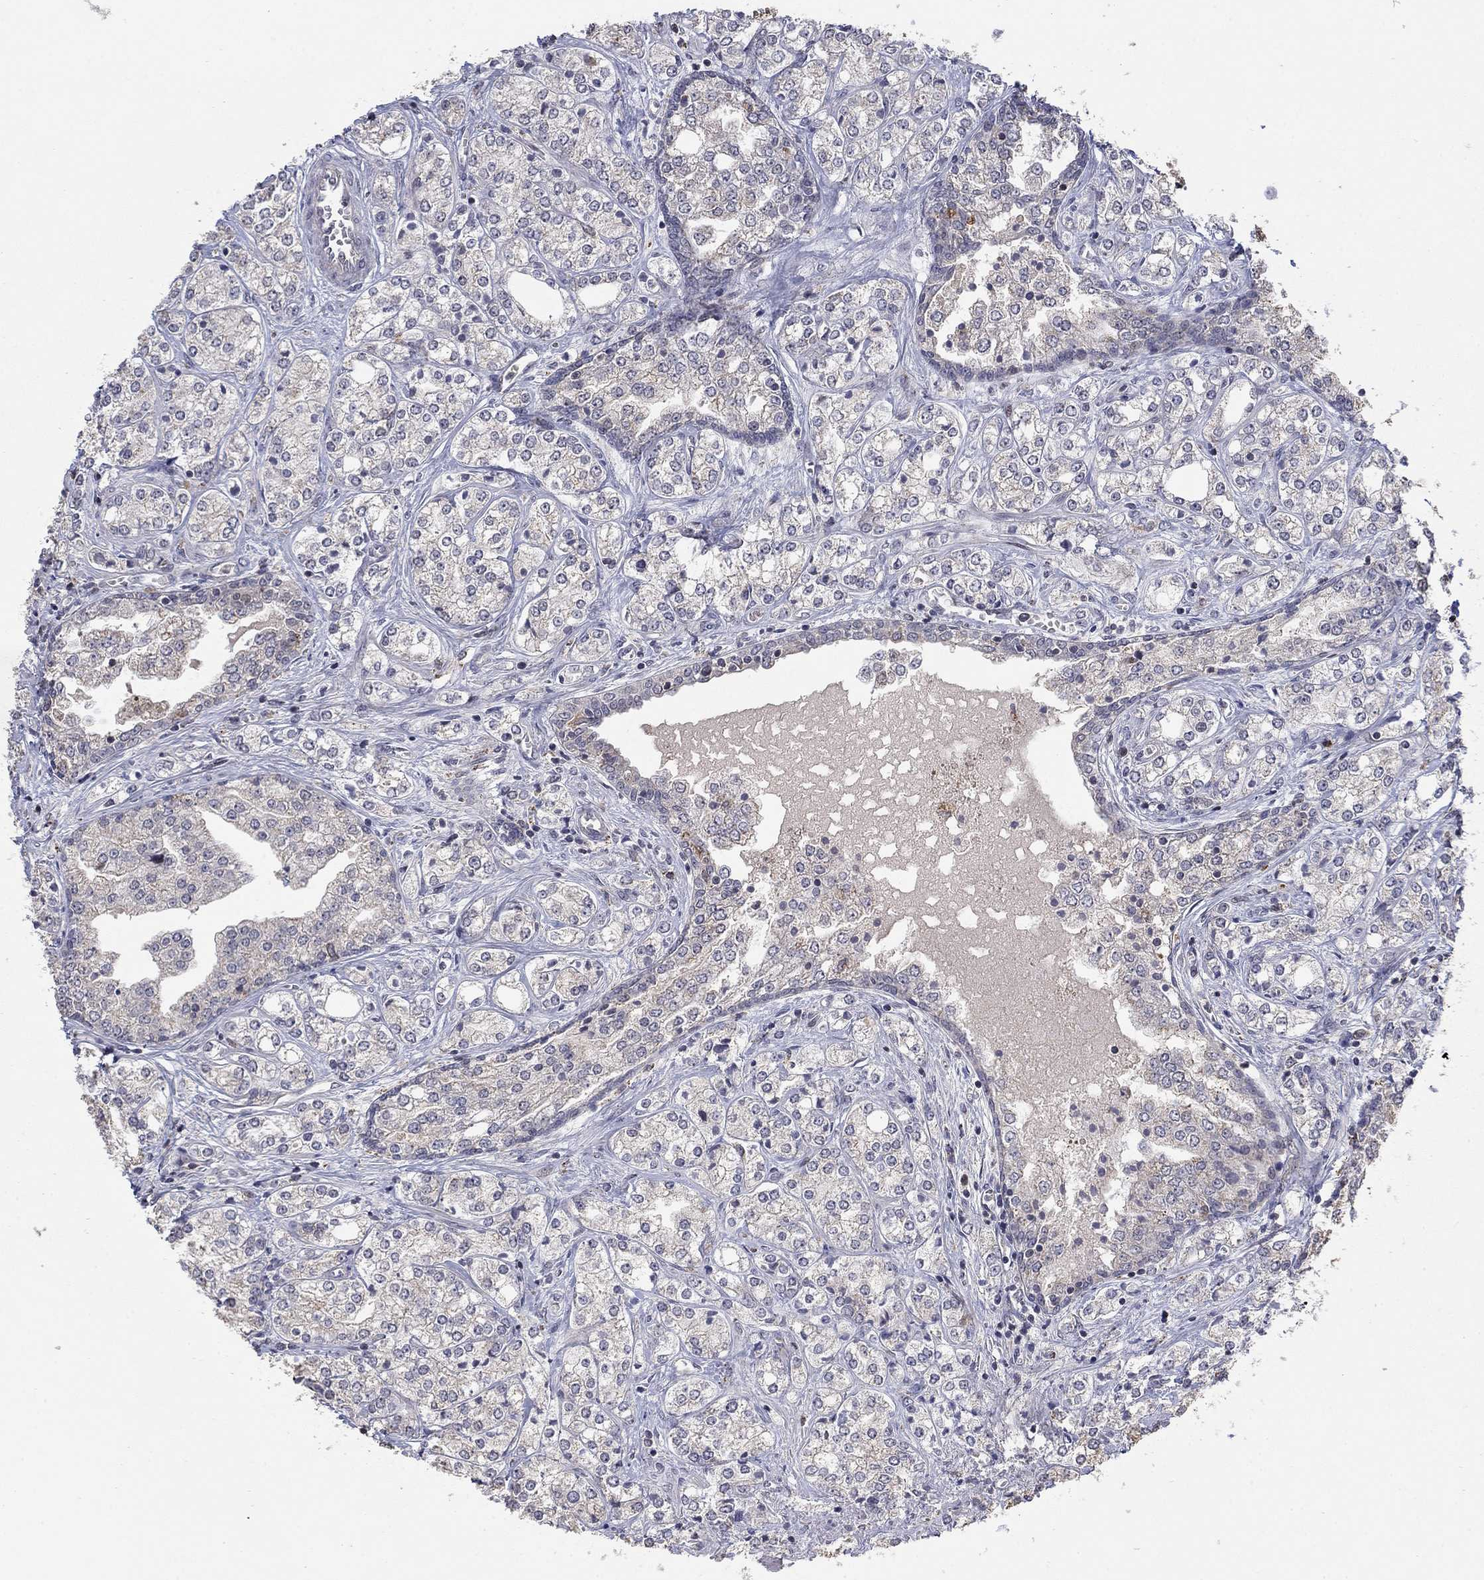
{"staining": {"intensity": "negative", "quantity": "none", "location": "none"}, "tissue": "prostate cancer", "cell_type": "Tumor cells", "image_type": "cancer", "snomed": [{"axis": "morphology", "description": "Adenocarcinoma, NOS"}, {"axis": "topography", "description": "Prostate and seminal vesicle, NOS"}, {"axis": "topography", "description": "Prostate"}], "caption": "Immunohistochemical staining of human prostate cancer shows no significant staining in tumor cells.", "gene": "LPCAT4", "patient": {"sex": "male", "age": 62}}